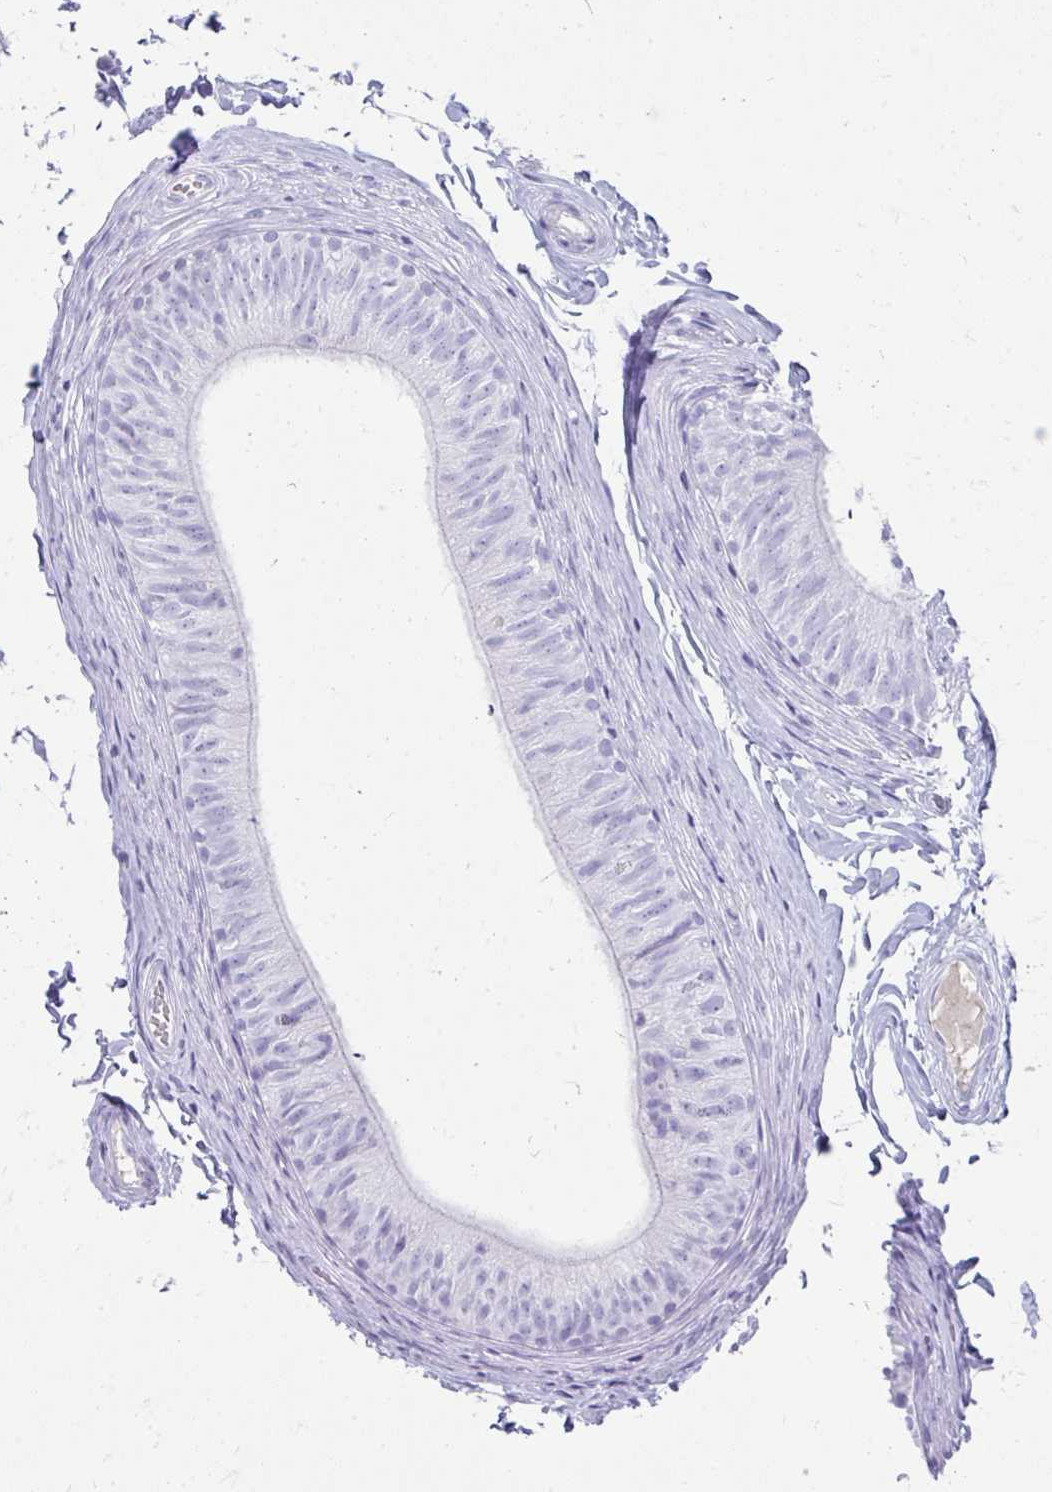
{"staining": {"intensity": "negative", "quantity": "none", "location": "none"}, "tissue": "epididymis", "cell_type": "Glandular cells", "image_type": "normal", "snomed": [{"axis": "morphology", "description": "Normal tissue, NOS"}, {"axis": "topography", "description": "Epididymis, spermatic cord, NOS"}, {"axis": "topography", "description": "Epididymis"}, {"axis": "topography", "description": "Peripheral nerve tissue"}], "caption": "A histopathology image of human epididymis is negative for staining in glandular cells. The staining was performed using DAB to visualize the protein expression in brown, while the nuclei were stained in blue with hematoxylin (Magnification: 20x).", "gene": "TNNT1", "patient": {"sex": "male", "age": 29}}